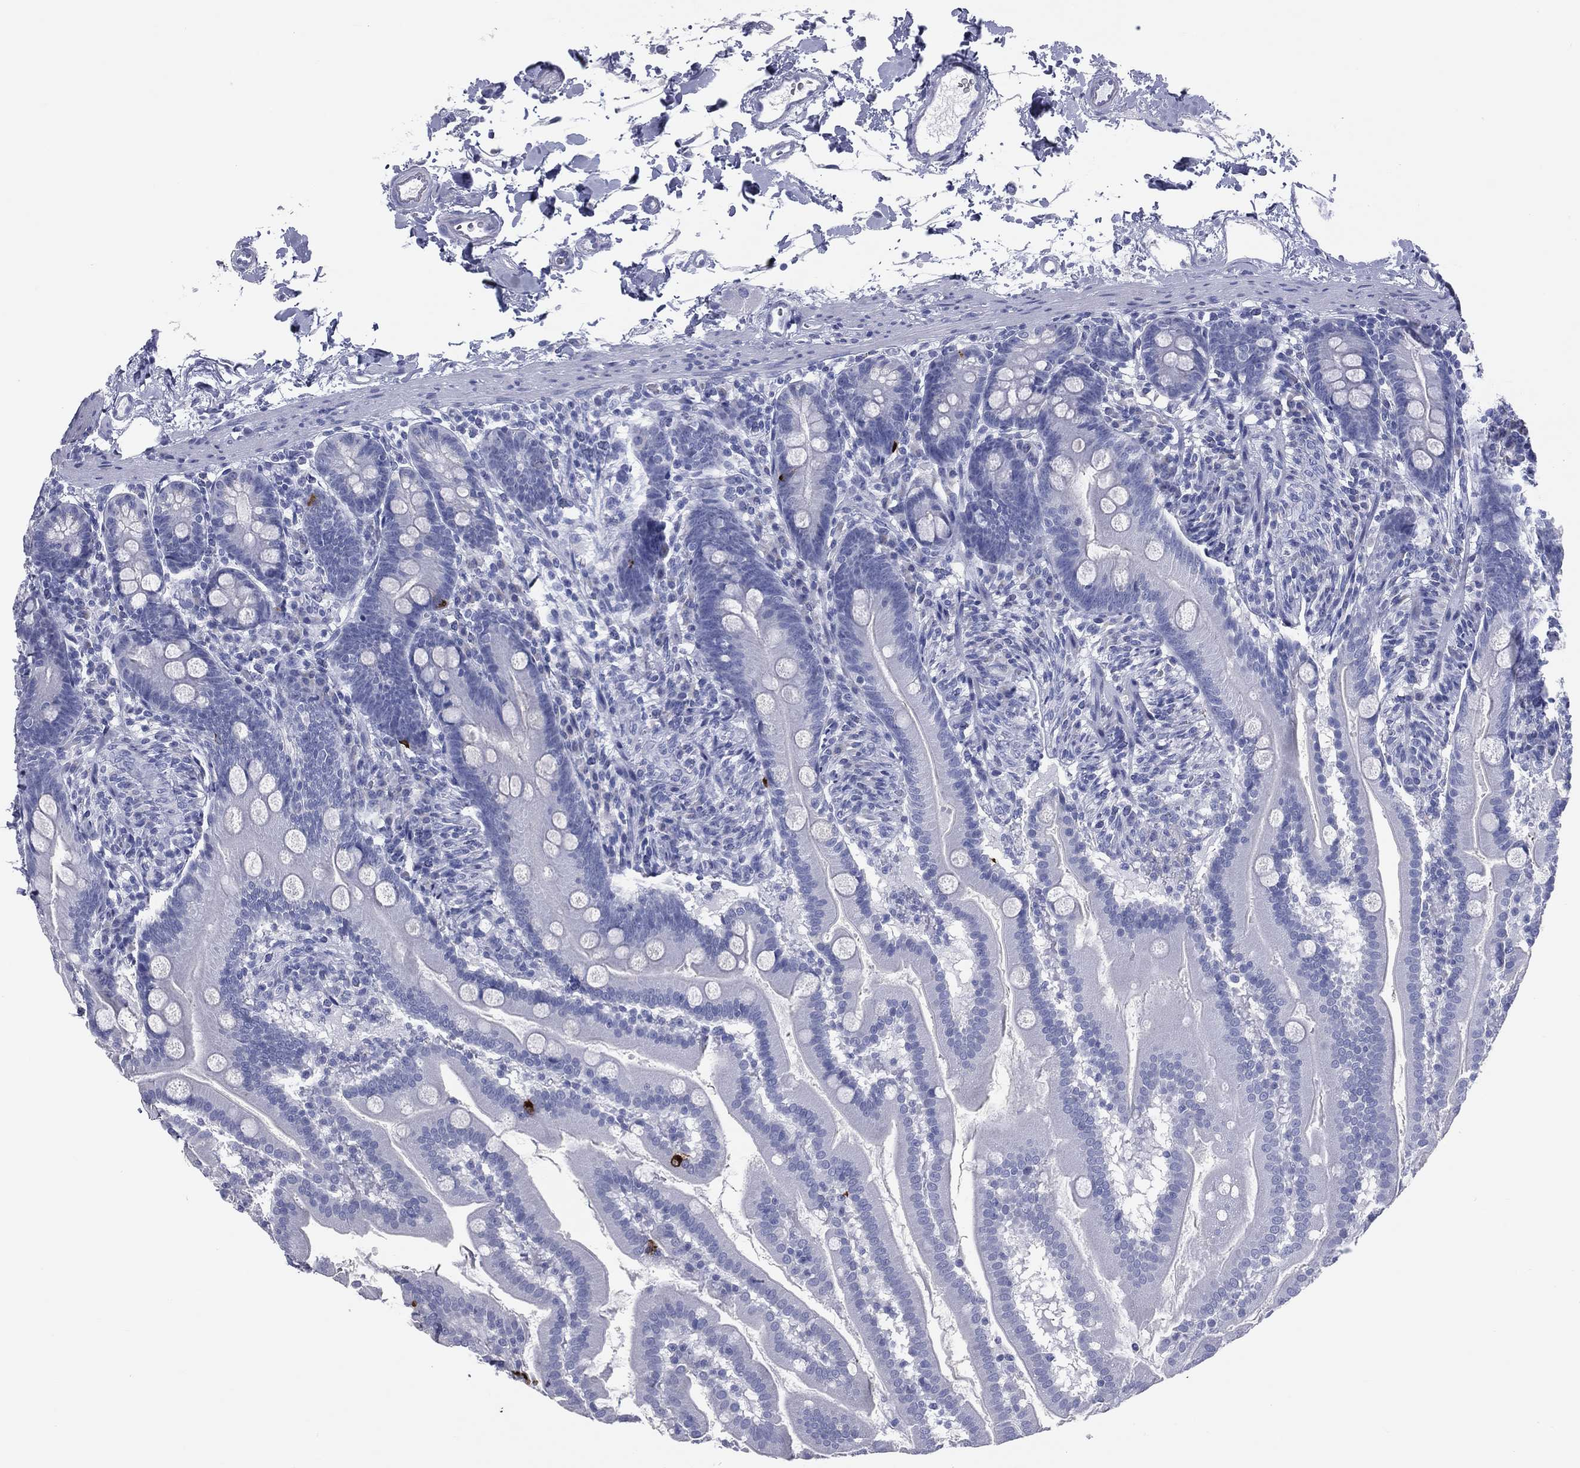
{"staining": {"intensity": "strong", "quantity": "<25%", "location": "cytoplasmic/membranous"}, "tissue": "small intestine", "cell_type": "Glandular cells", "image_type": "normal", "snomed": [{"axis": "morphology", "description": "Normal tissue, NOS"}, {"axis": "topography", "description": "Small intestine"}], "caption": "DAB immunohistochemical staining of normal human small intestine demonstrates strong cytoplasmic/membranous protein positivity in approximately <25% of glandular cells.", "gene": "MLN", "patient": {"sex": "female", "age": 44}}